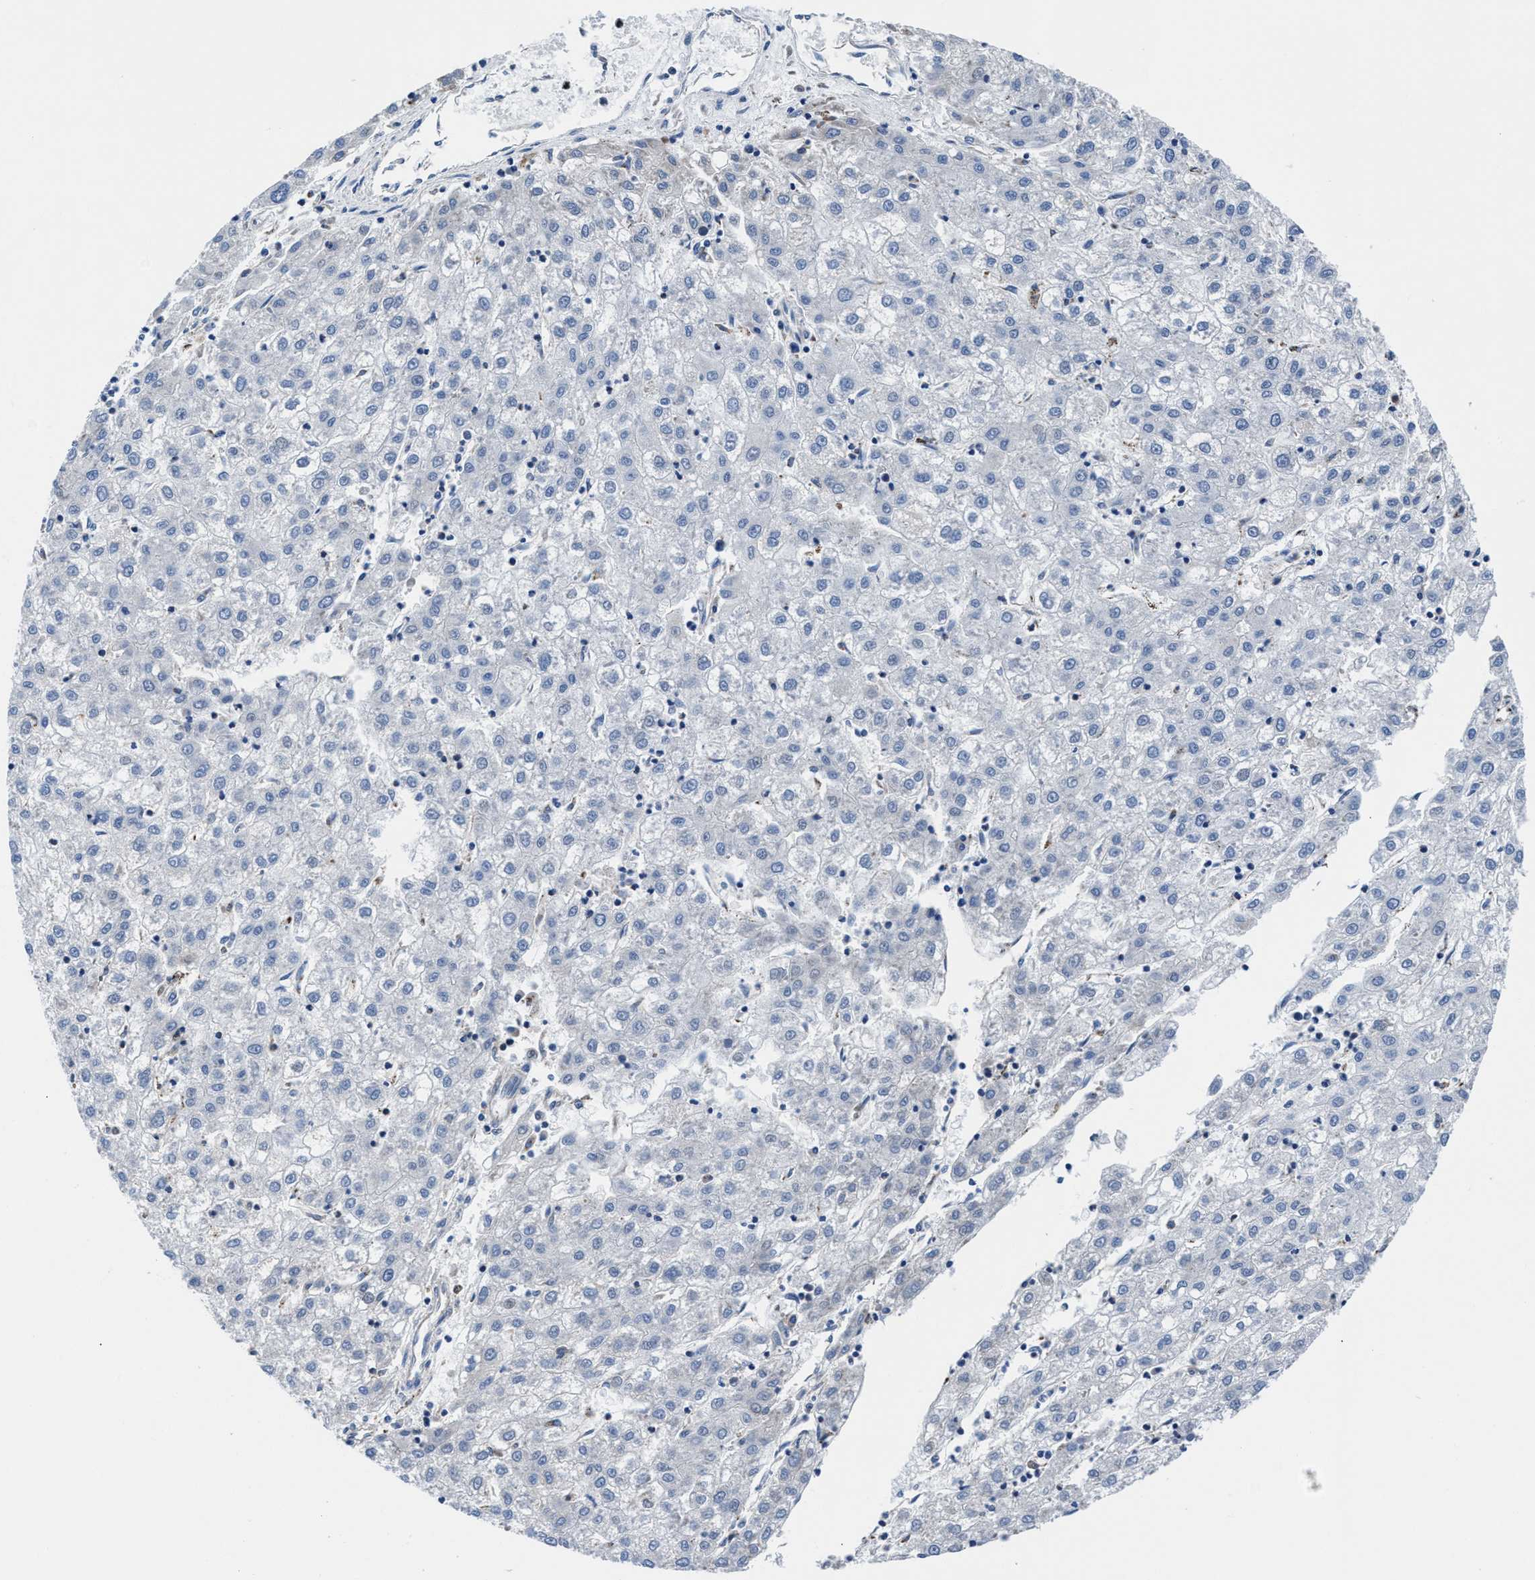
{"staining": {"intensity": "moderate", "quantity": ">75%", "location": "cytoplasmic/membranous"}, "tissue": "liver cancer", "cell_type": "Tumor cells", "image_type": "cancer", "snomed": [{"axis": "morphology", "description": "Carcinoma, Hepatocellular, NOS"}, {"axis": "topography", "description": "Liver"}], "caption": "Tumor cells display medium levels of moderate cytoplasmic/membranous staining in approximately >75% of cells in liver cancer.", "gene": "PRR15L", "patient": {"sex": "male", "age": 72}}